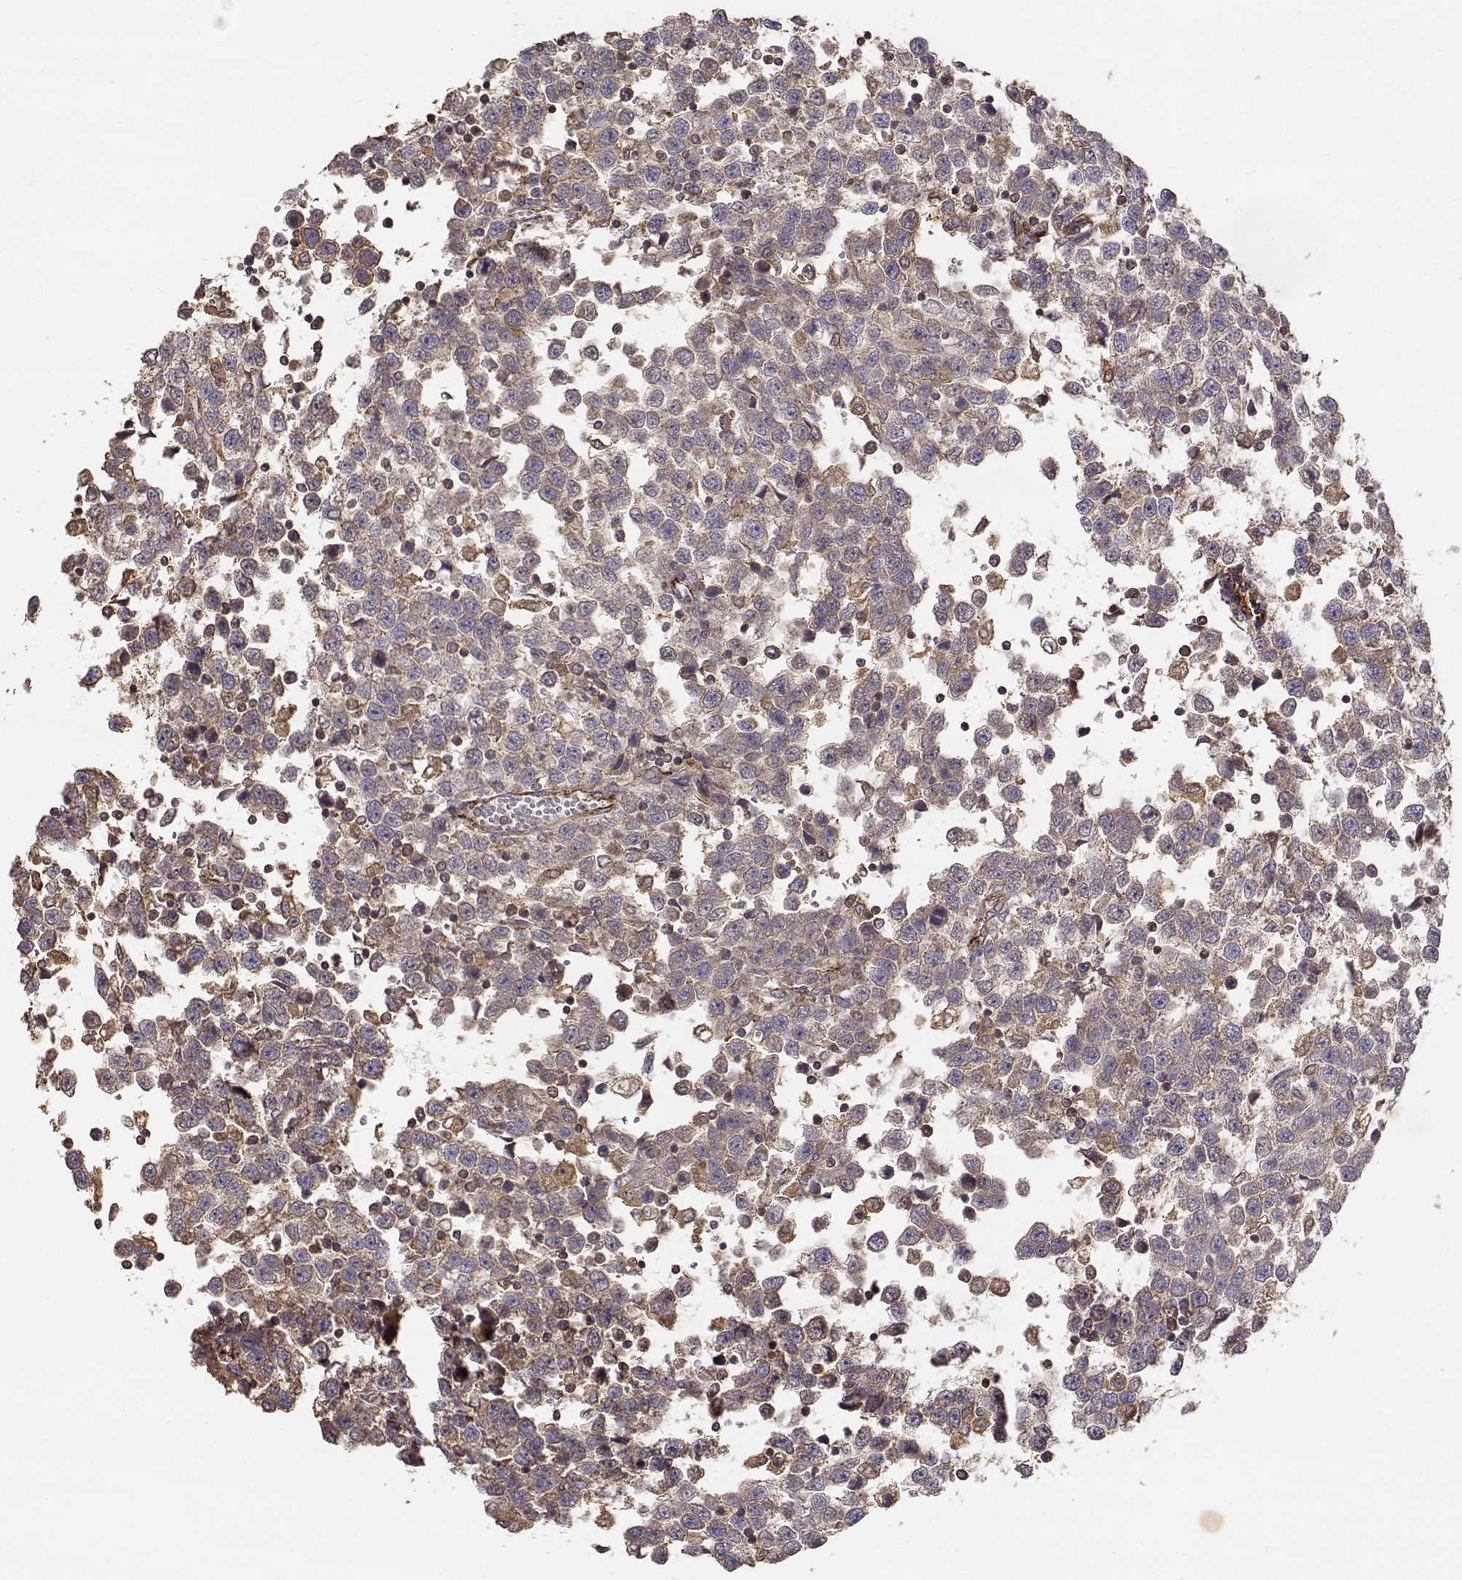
{"staining": {"intensity": "weak", "quantity": ">75%", "location": "cytoplasmic/membranous"}, "tissue": "testis cancer", "cell_type": "Tumor cells", "image_type": "cancer", "snomed": [{"axis": "morphology", "description": "Seminoma, NOS"}, {"axis": "topography", "description": "Testis"}], "caption": "Immunohistochemical staining of human seminoma (testis) shows low levels of weak cytoplasmic/membranous expression in approximately >75% of tumor cells. The staining is performed using DAB (3,3'-diaminobenzidine) brown chromogen to label protein expression. The nuclei are counter-stained blue using hematoxylin.", "gene": "TARS3", "patient": {"sex": "male", "age": 34}}